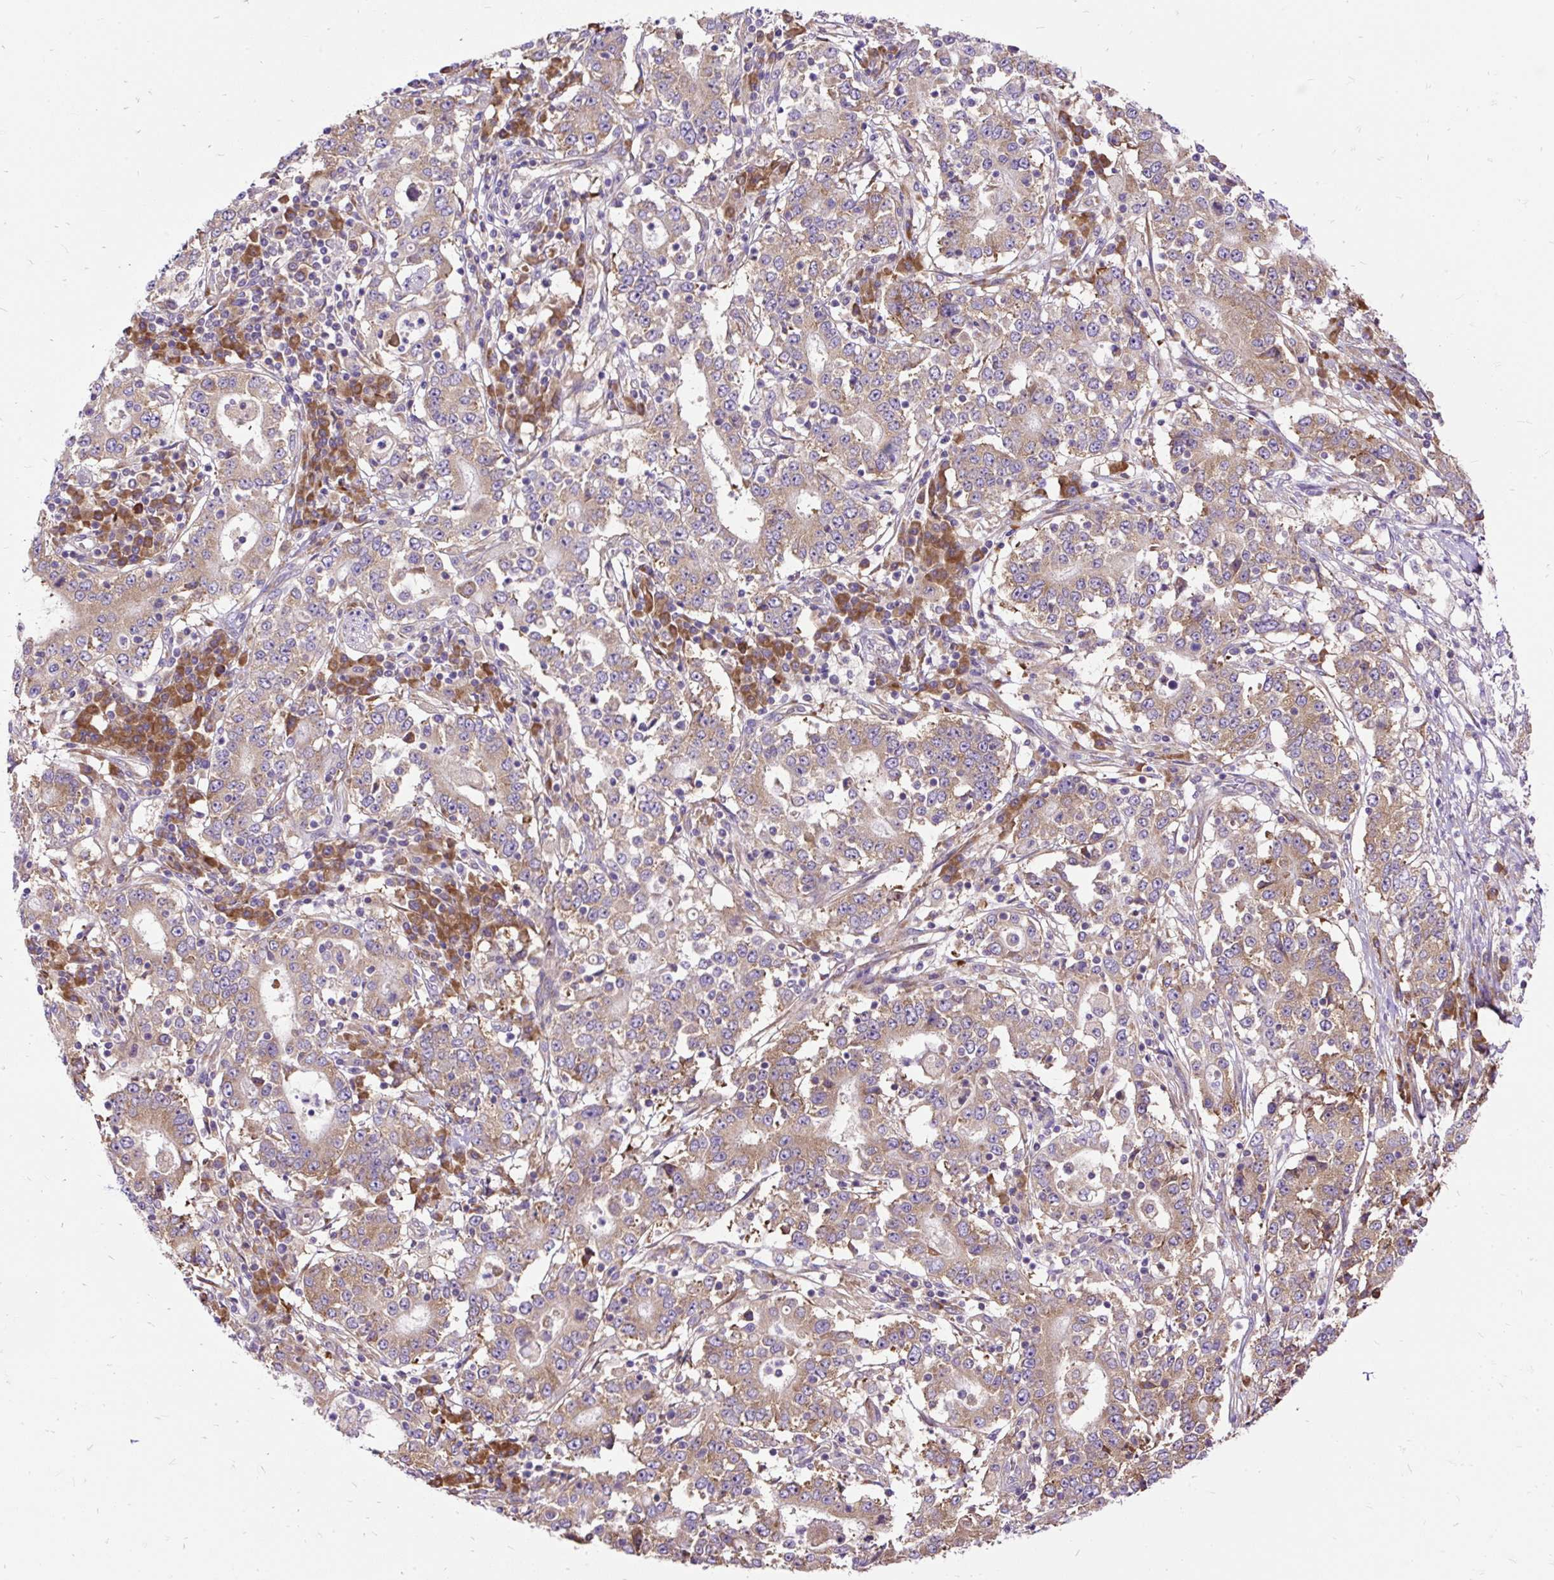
{"staining": {"intensity": "weak", "quantity": ">75%", "location": "cytoplasmic/membranous"}, "tissue": "stomach cancer", "cell_type": "Tumor cells", "image_type": "cancer", "snomed": [{"axis": "morphology", "description": "Adenocarcinoma, NOS"}, {"axis": "topography", "description": "Stomach"}], "caption": "Immunohistochemistry of human stomach cancer exhibits low levels of weak cytoplasmic/membranous staining in approximately >75% of tumor cells.", "gene": "RPS5", "patient": {"sex": "male", "age": 59}}